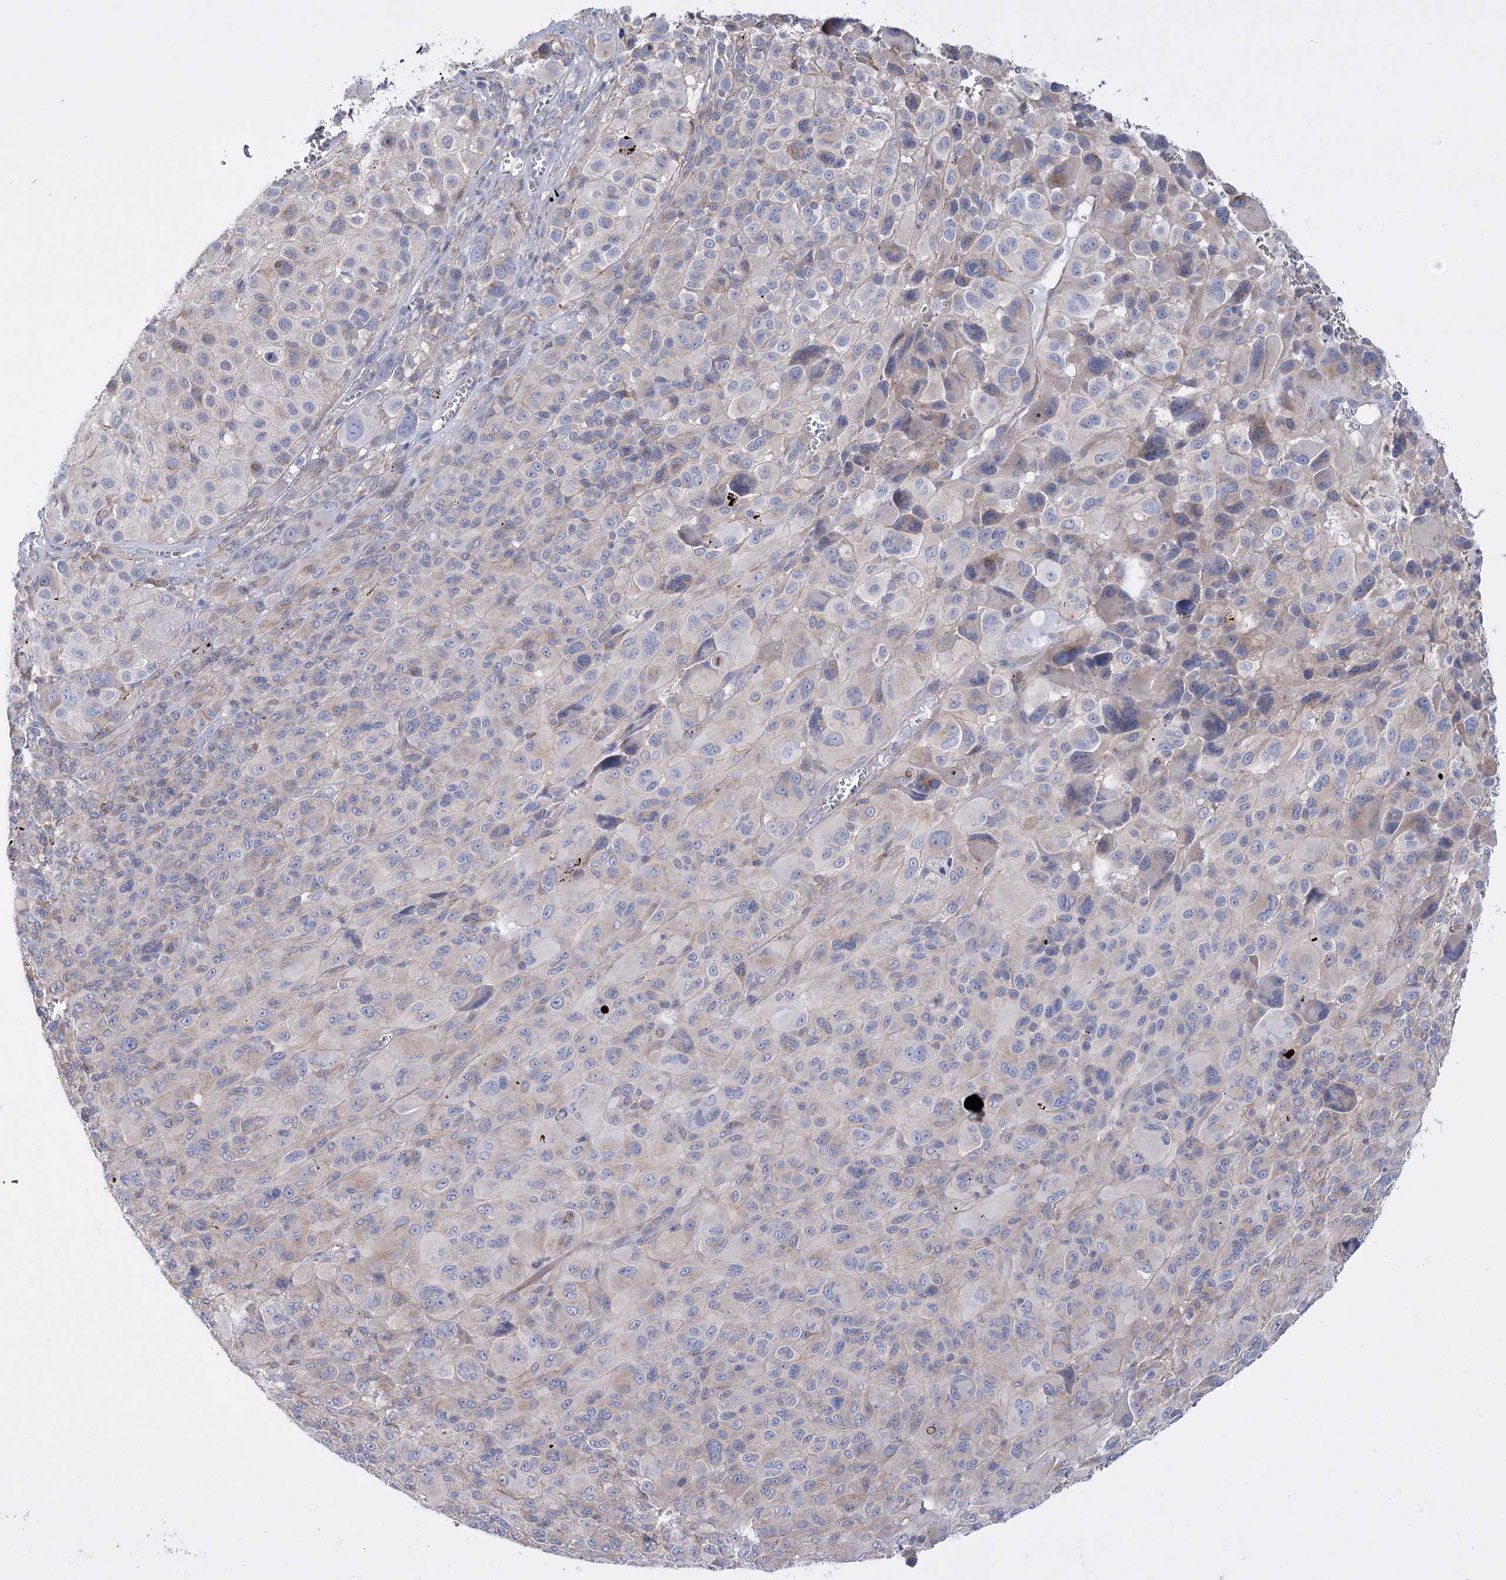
{"staining": {"intensity": "negative", "quantity": "none", "location": "none"}, "tissue": "melanoma", "cell_type": "Tumor cells", "image_type": "cancer", "snomed": [{"axis": "morphology", "description": "Malignant melanoma, NOS"}, {"axis": "topography", "description": "Skin of trunk"}], "caption": "Melanoma stained for a protein using IHC displays no staining tumor cells.", "gene": "LRRC34", "patient": {"sex": "male", "age": 71}}